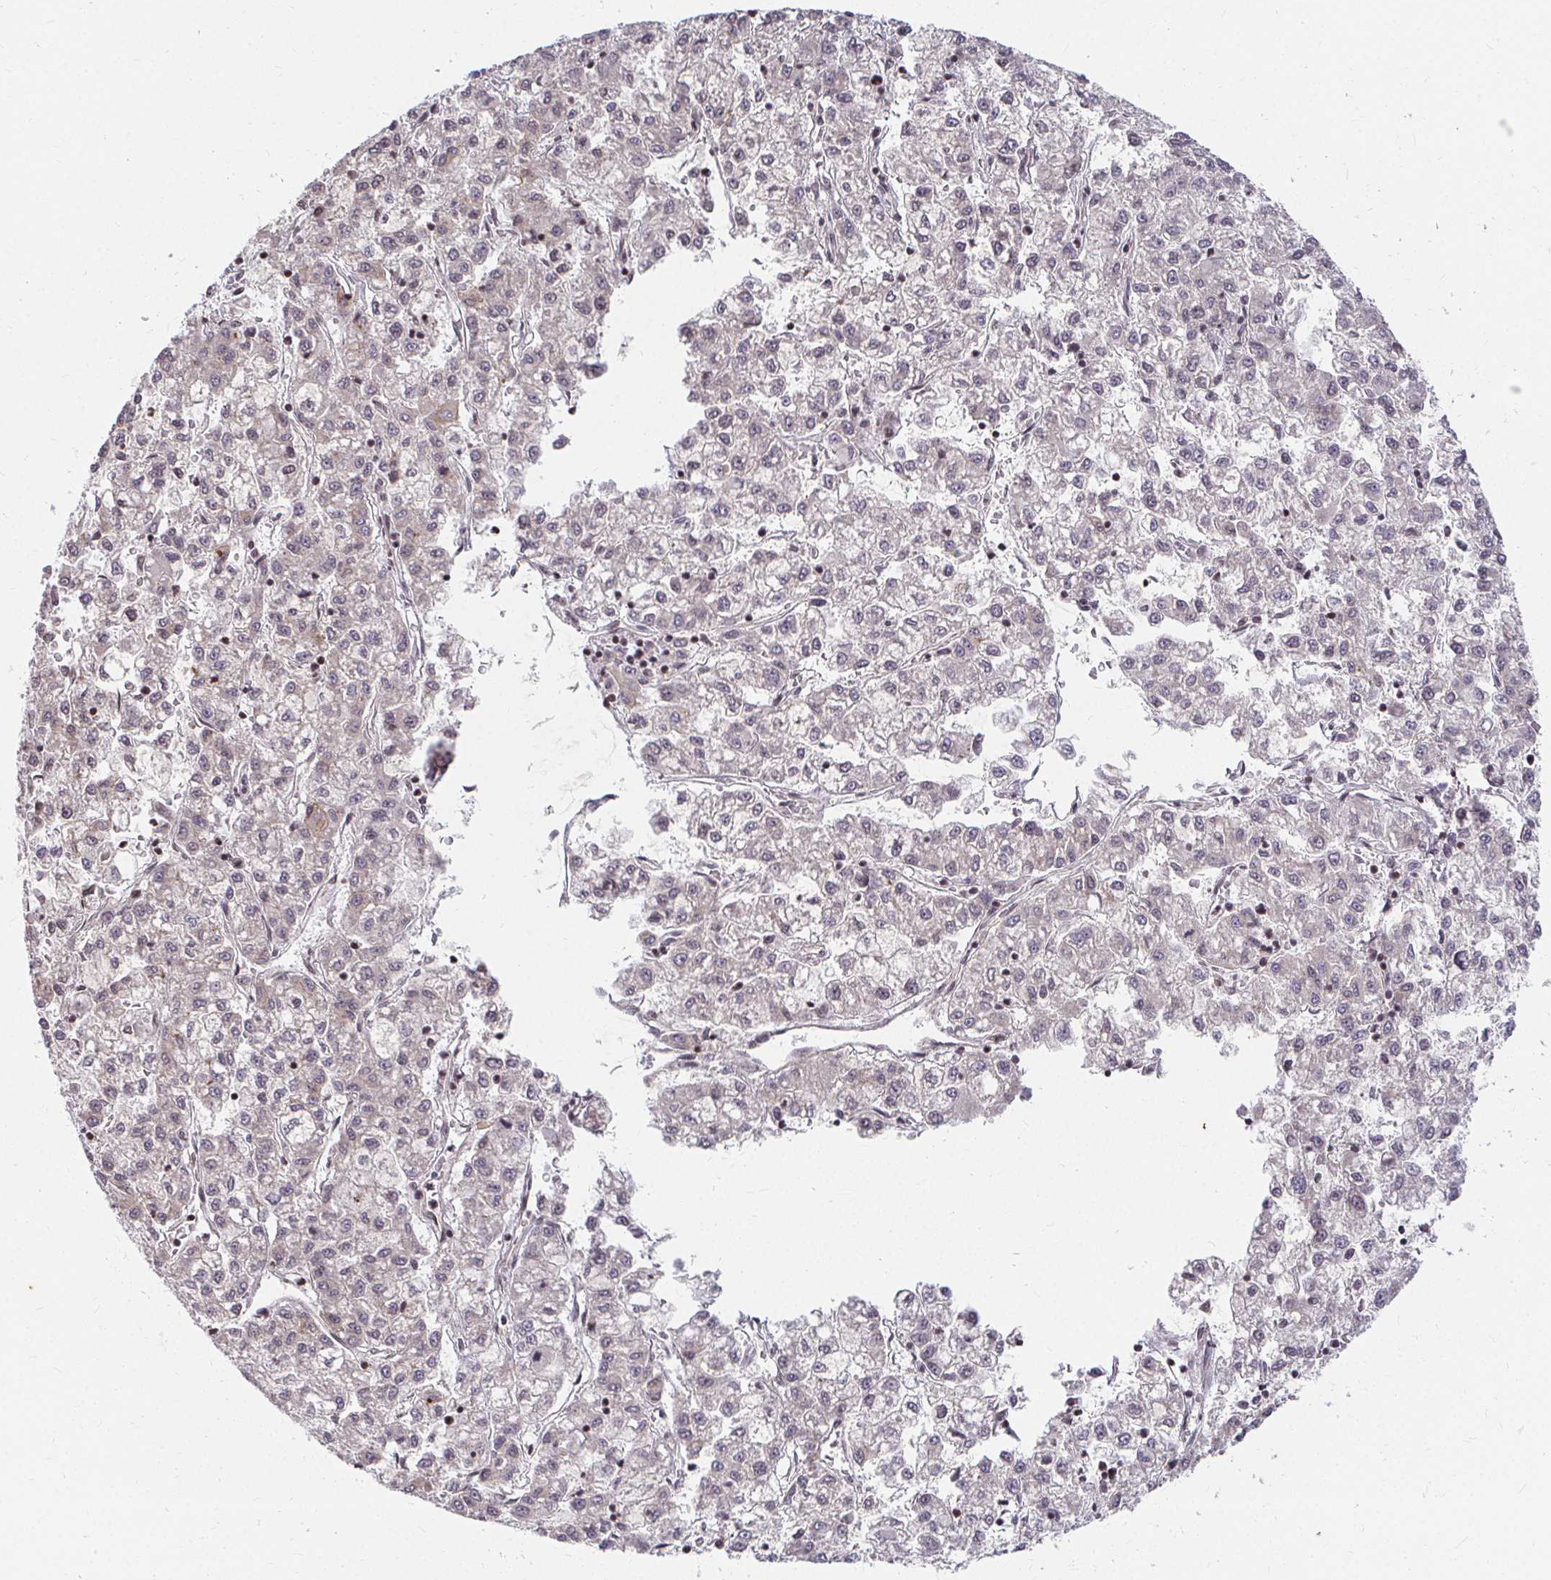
{"staining": {"intensity": "negative", "quantity": "none", "location": "none"}, "tissue": "liver cancer", "cell_type": "Tumor cells", "image_type": "cancer", "snomed": [{"axis": "morphology", "description": "Carcinoma, Hepatocellular, NOS"}, {"axis": "topography", "description": "Liver"}], "caption": "Immunohistochemistry (IHC) of human hepatocellular carcinoma (liver) demonstrates no staining in tumor cells. Nuclei are stained in blue.", "gene": "ANK3", "patient": {"sex": "male", "age": 40}}